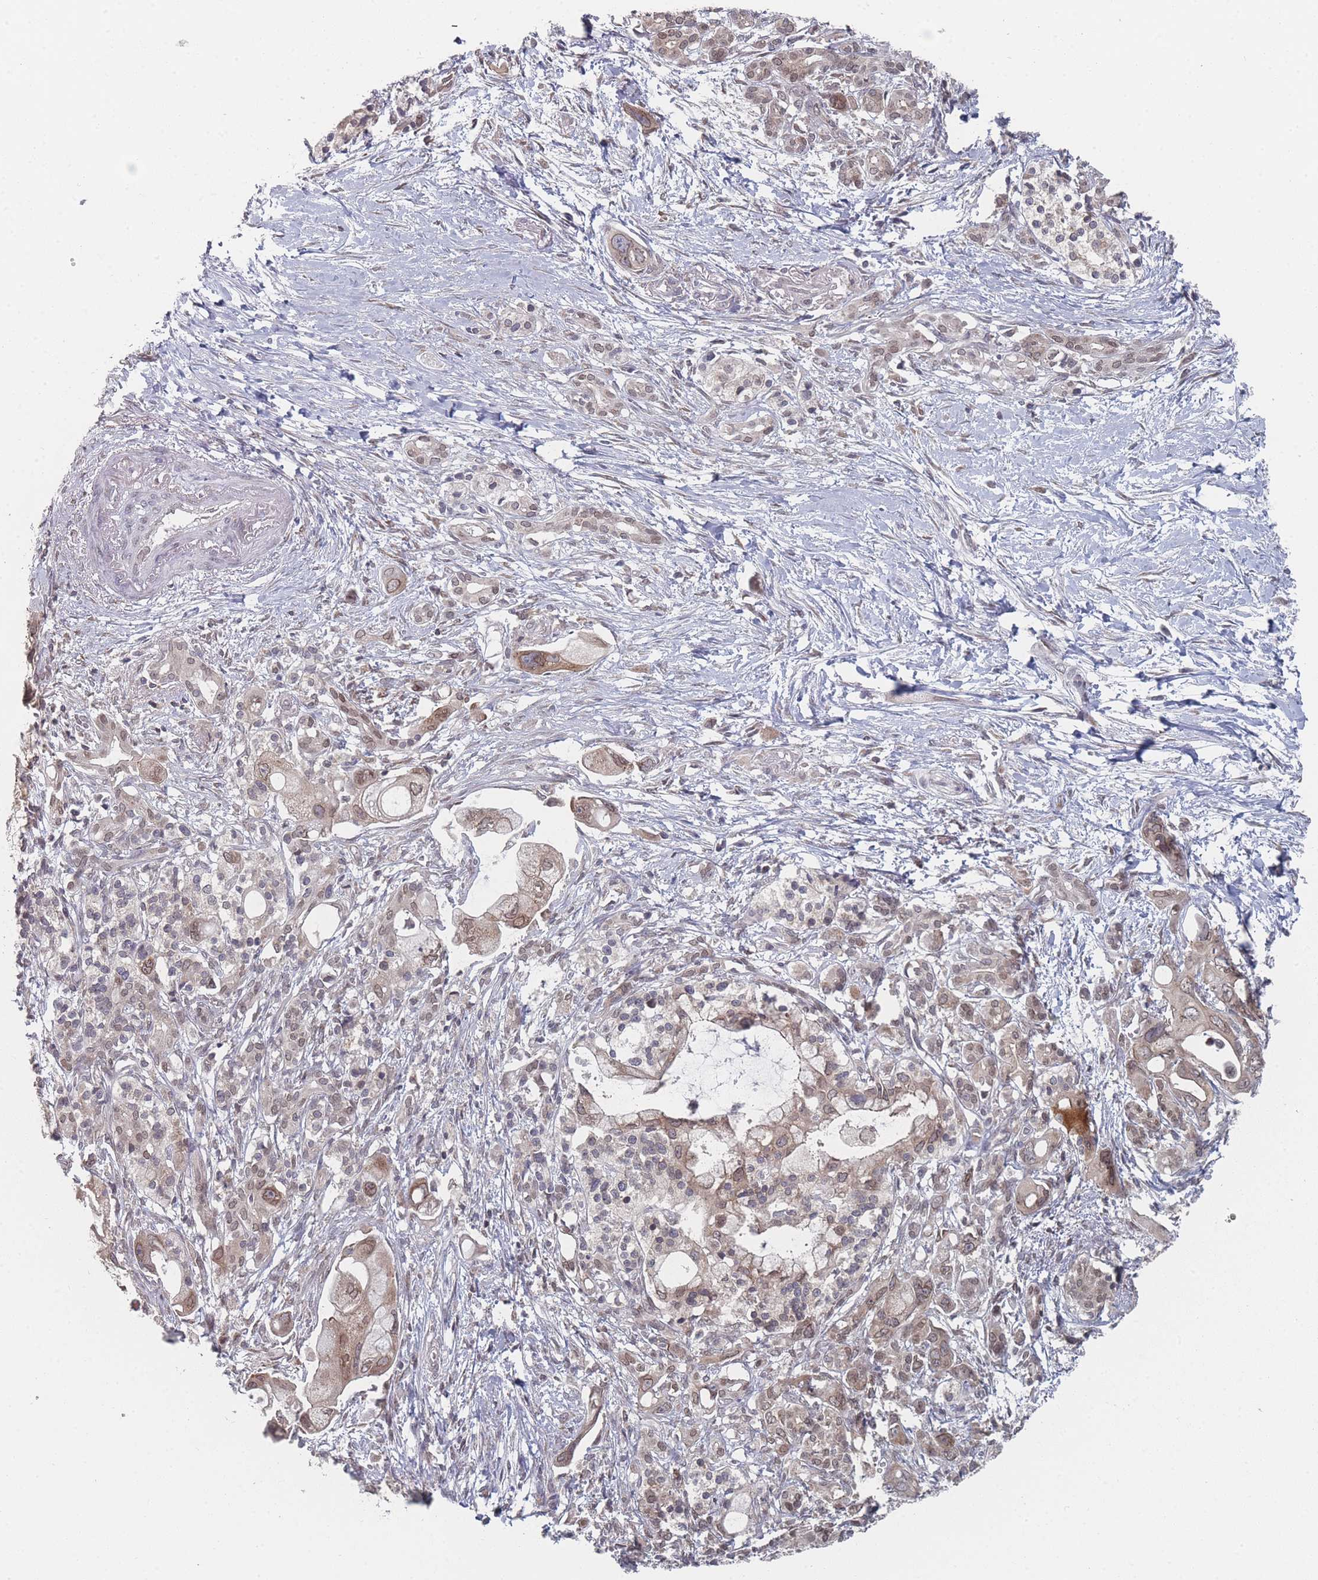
{"staining": {"intensity": "moderate", "quantity": ">75%", "location": "cytoplasmic/membranous,nuclear"}, "tissue": "pancreatic cancer", "cell_type": "Tumor cells", "image_type": "cancer", "snomed": [{"axis": "morphology", "description": "Adenocarcinoma, NOS"}, {"axis": "topography", "description": "Pancreas"}], "caption": "Tumor cells reveal medium levels of moderate cytoplasmic/membranous and nuclear expression in about >75% of cells in human pancreatic adenocarcinoma.", "gene": "TBC1D25", "patient": {"sex": "male", "age": 68}}